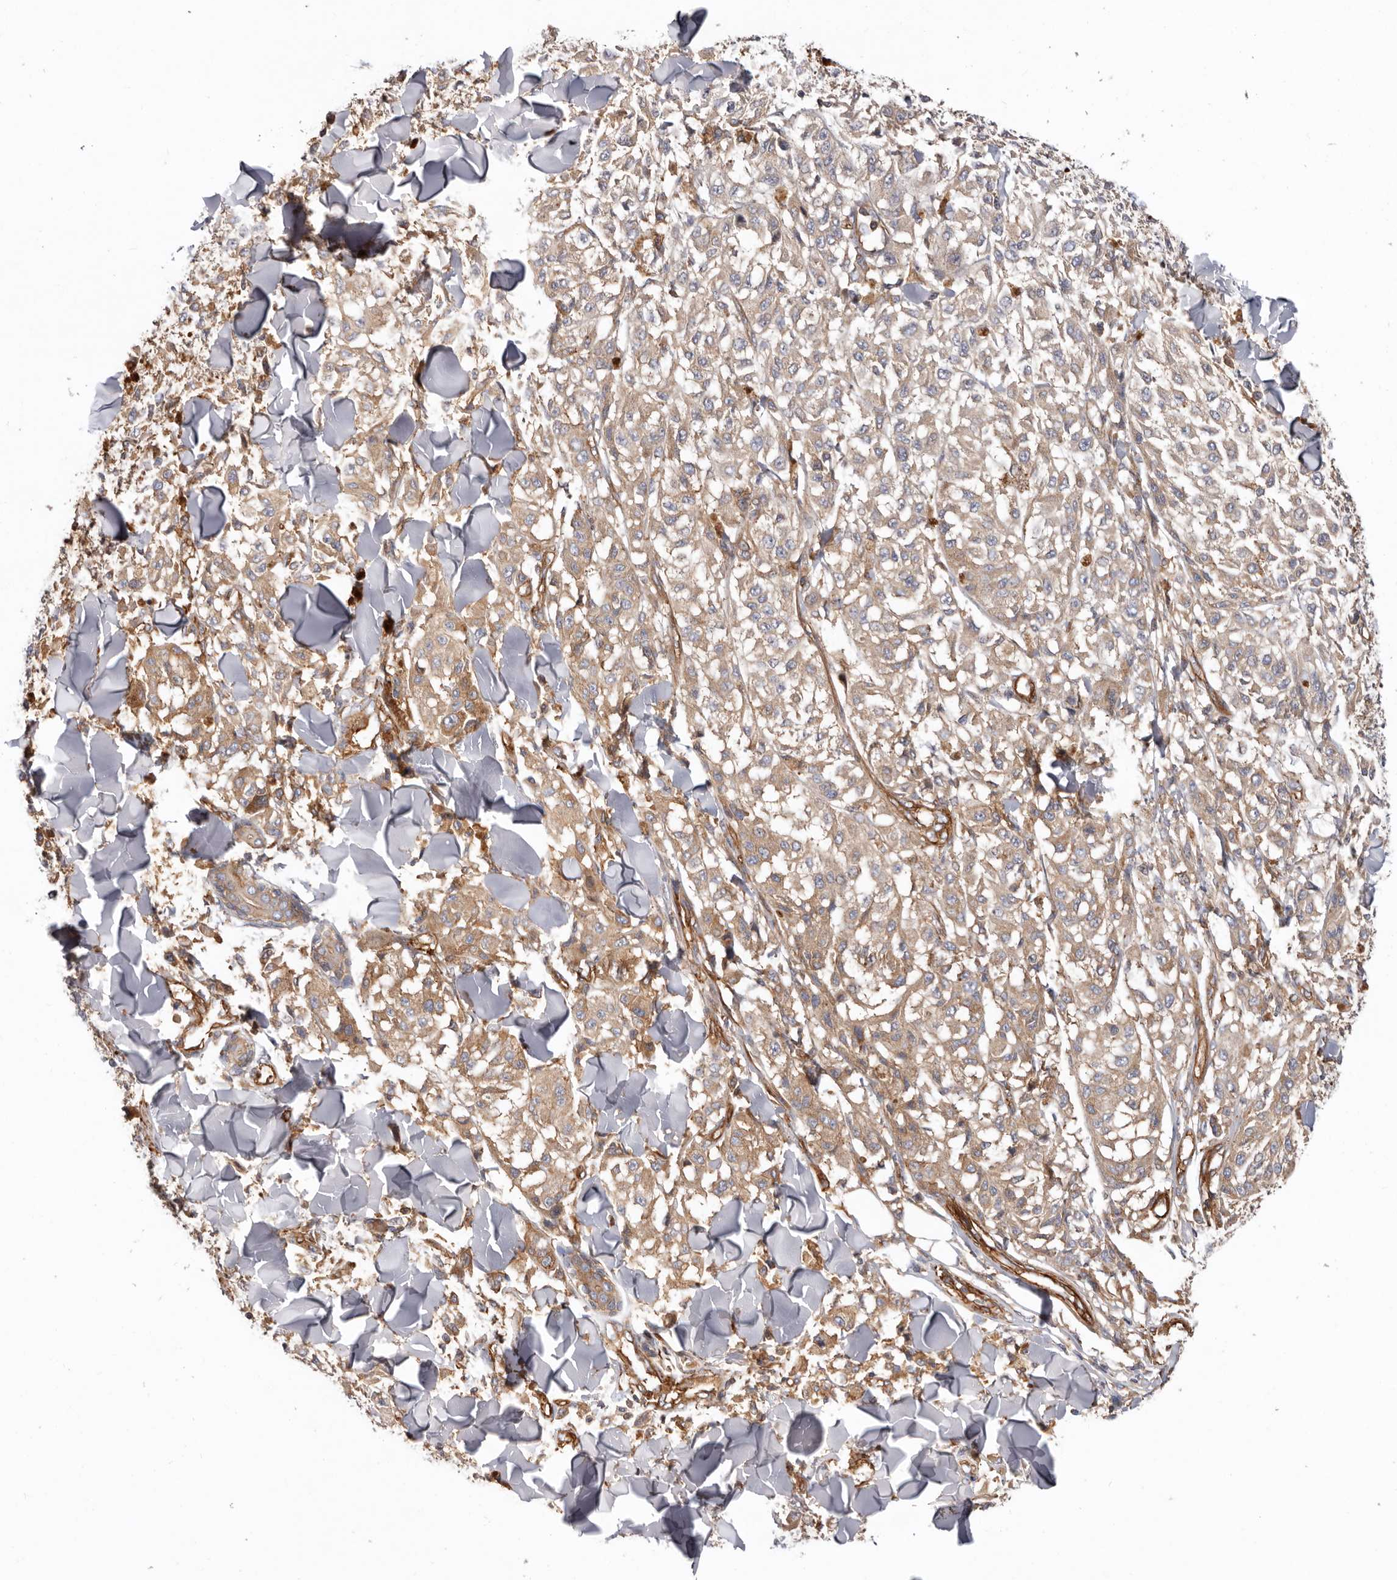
{"staining": {"intensity": "moderate", "quantity": ">75%", "location": "cytoplasmic/membranous"}, "tissue": "melanoma", "cell_type": "Tumor cells", "image_type": "cancer", "snomed": [{"axis": "morphology", "description": "Malignant melanoma, NOS"}, {"axis": "topography", "description": "Skin"}], "caption": "Tumor cells show medium levels of moderate cytoplasmic/membranous positivity in about >75% of cells in human malignant melanoma.", "gene": "TMC7", "patient": {"sex": "female", "age": 64}}